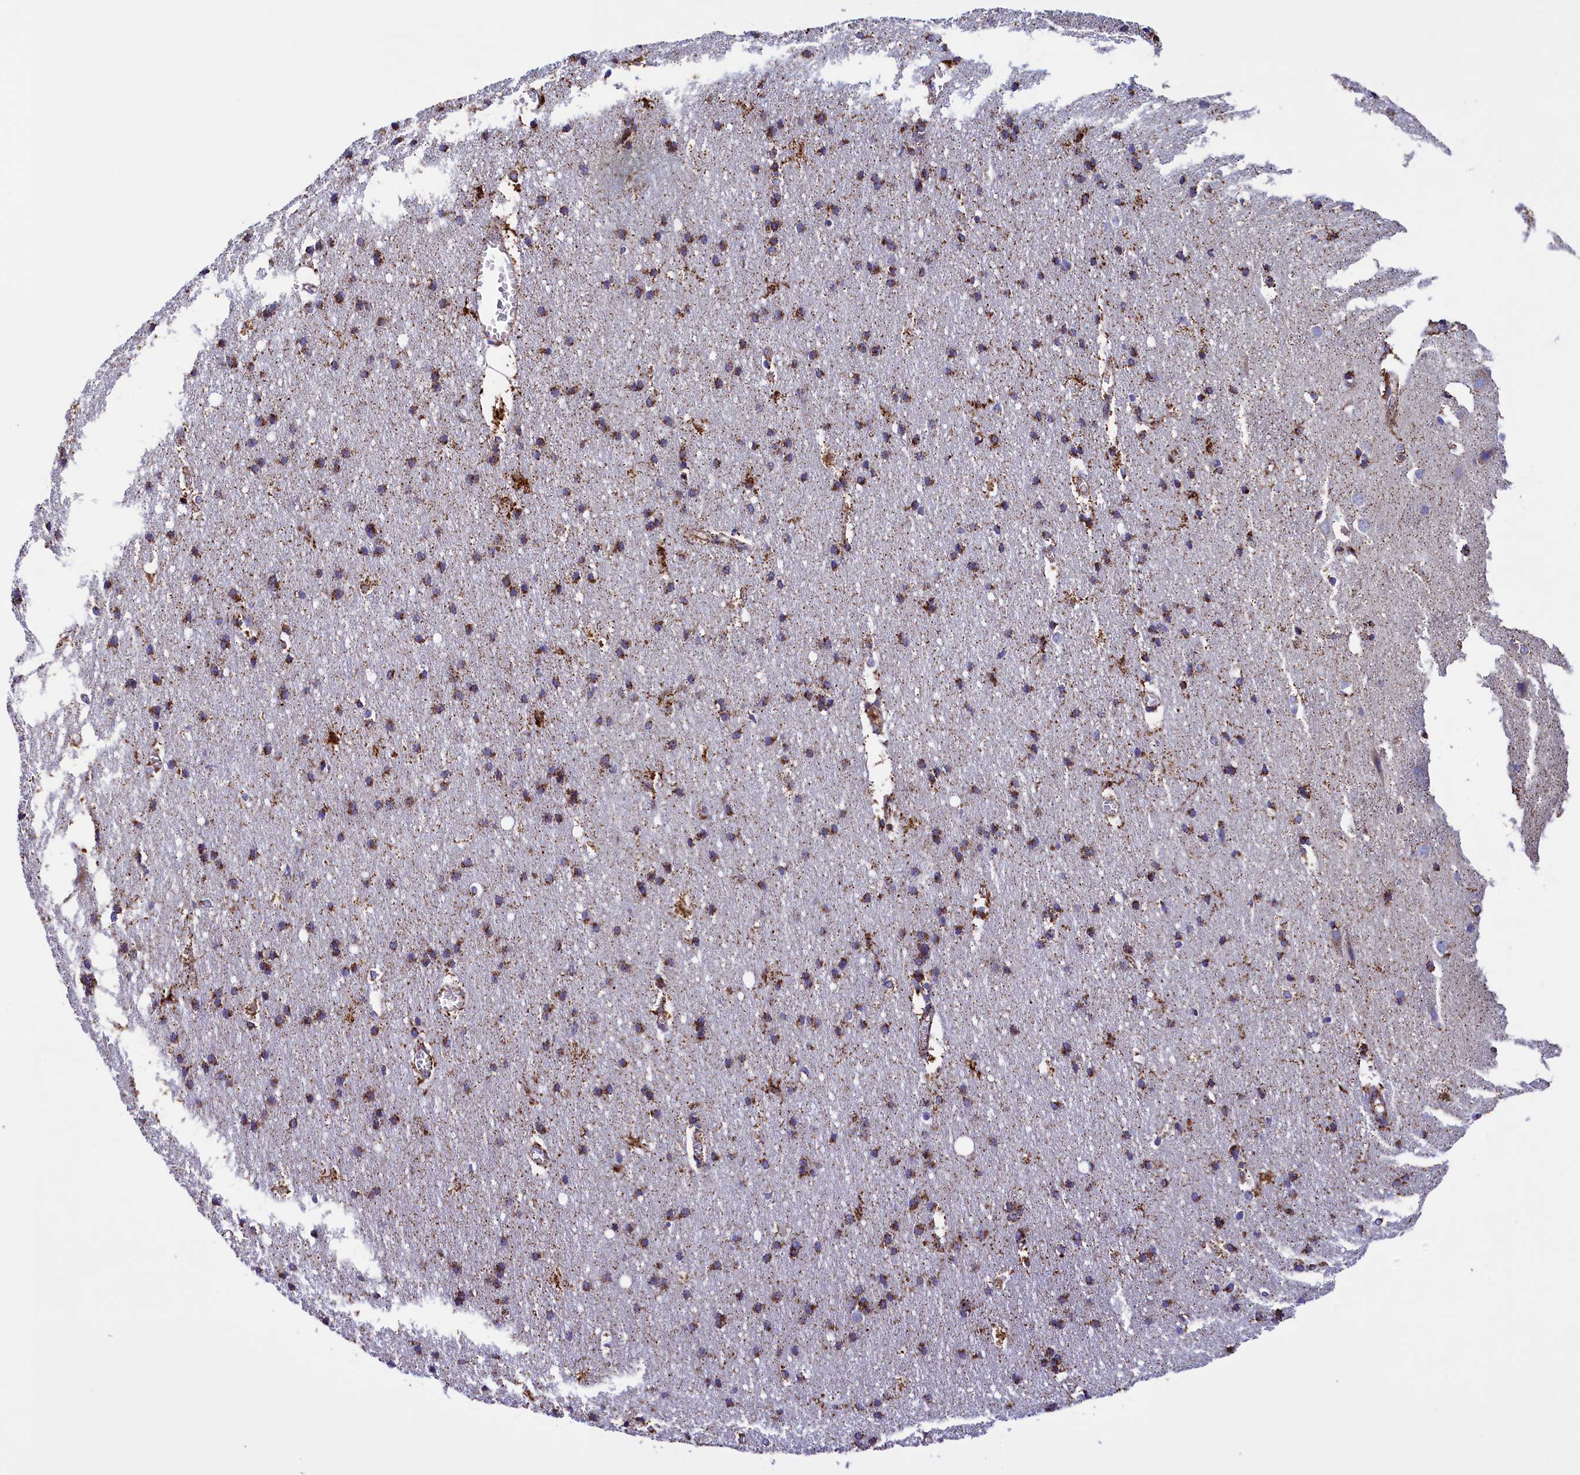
{"staining": {"intensity": "strong", "quantity": ">75%", "location": "cytoplasmic/membranous"}, "tissue": "cerebral cortex", "cell_type": "Endothelial cells", "image_type": "normal", "snomed": [{"axis": "morphology", "description": "Normal tissue, NOS"}, {"axis": "topography", "description": "Cerebral cortex"}], "caption": "The image displays immunohistochemical staining of benign cerebral cortex. There is strong cytoplasmic/membranous staining is appreciated in approximately >75% of endothelial cells. (DAB (3,3'-diaminobenzidine) IHC with brightfield microscopy, high magnification).", "gene": "SLC39A3", "patient": {"sex": "male", "age": 54}}